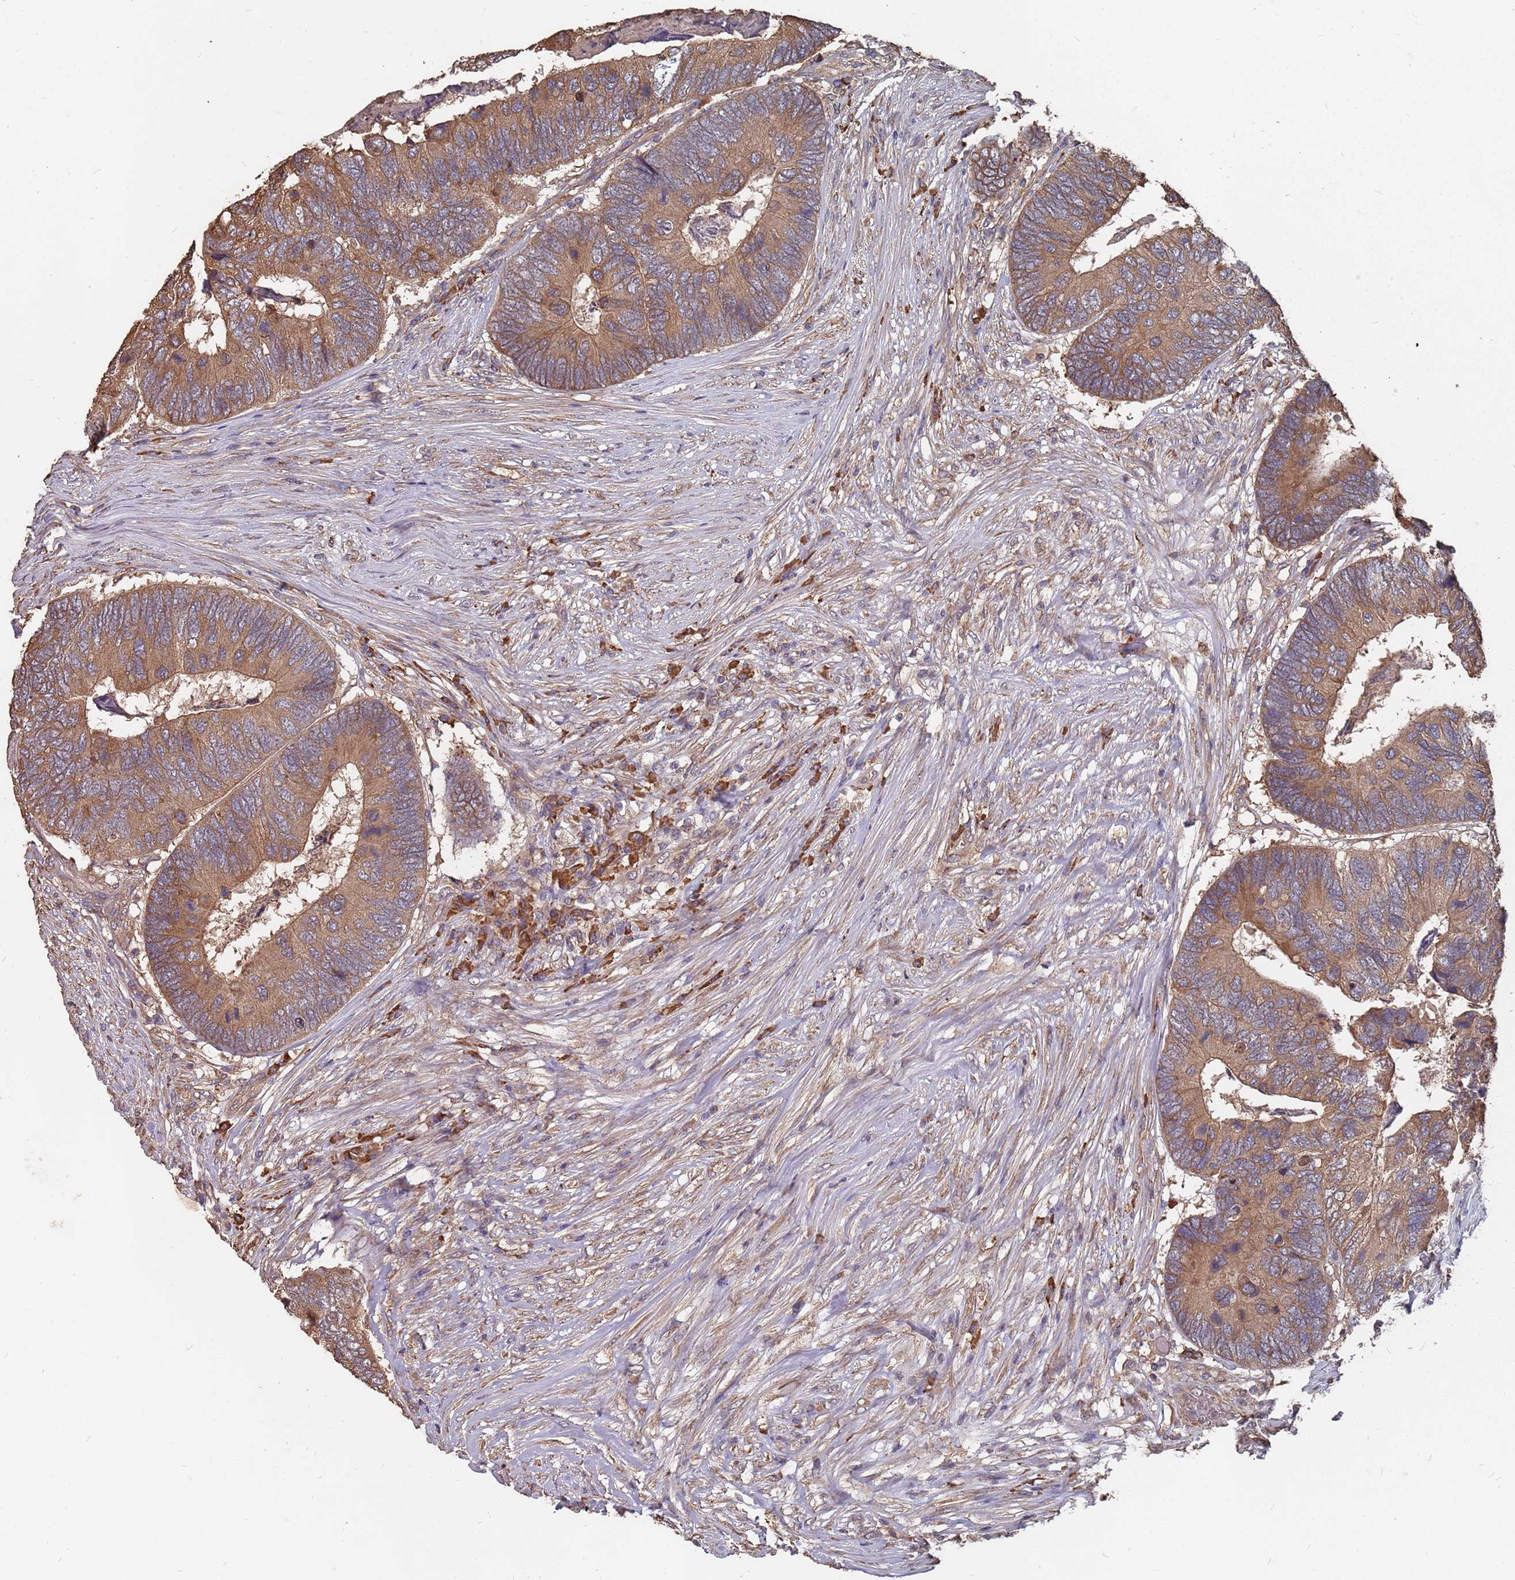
{"staining": {"intensity": "moderate", "quantity": ">75%", "location": "cytoplasmic/membranous"}, "tissue": "colorectal cancer", "cell_type": "Tumor cells", "image_type": "cancer", "snomed": [{"axis": "morphology", "description": "Adenocarcinoma, NOS"}, {"axis": "topography", "description": "Colon"}], "caption": "A high-resolution image shows immunohistochemistry (IHC) staining of colorectal cancer (adenocarcinoma), which reveals moderate cytoplasmic/membranous positivity in approximately >75% of tumor cells.", "gene": "ATG5", "patient": {"sex": "female", "age": 67}}